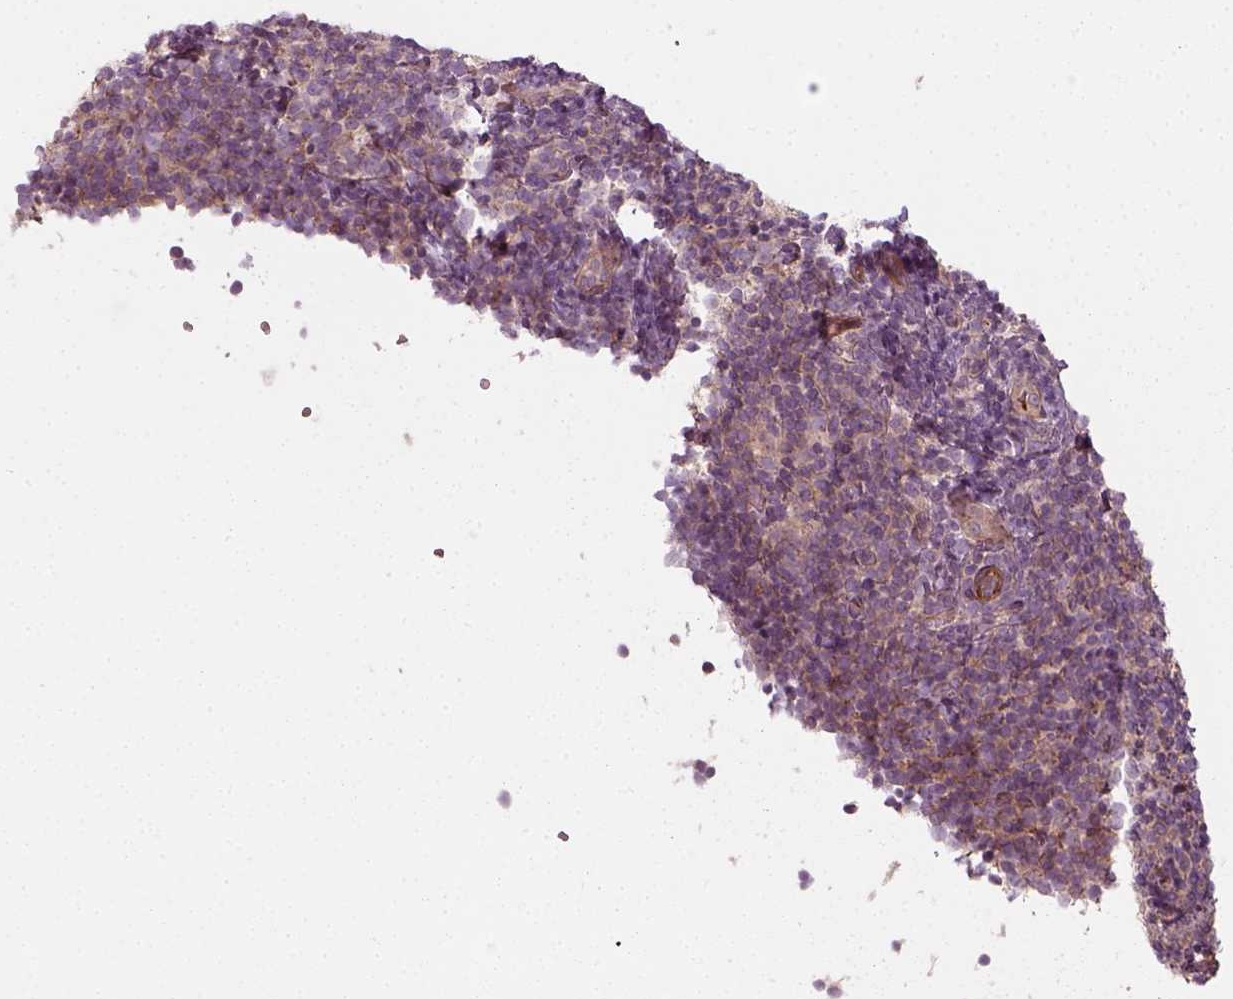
{"staining": {"intensity": "weak", "quantity": ">75%", "location": "cytoplasmic/membranous"}, "tissue": "lymphoma", "cell_type": "Tumor cells", "image_type": "cancer", "snomed": [{"axis": "morphology", "description": "Malignant lymphoma, non-Hodgkin's type, Low grade"}, {"axis": "topography", "description": "Lymph node"}], "caption": "About >75% of tumor cells in human lymphoma show weak cytoplasmic/membranous protein positivity as visualized by brown immunohistochemical staining.", "gene": "NPTN", "patient": {"sex": "female", "age": 56}}